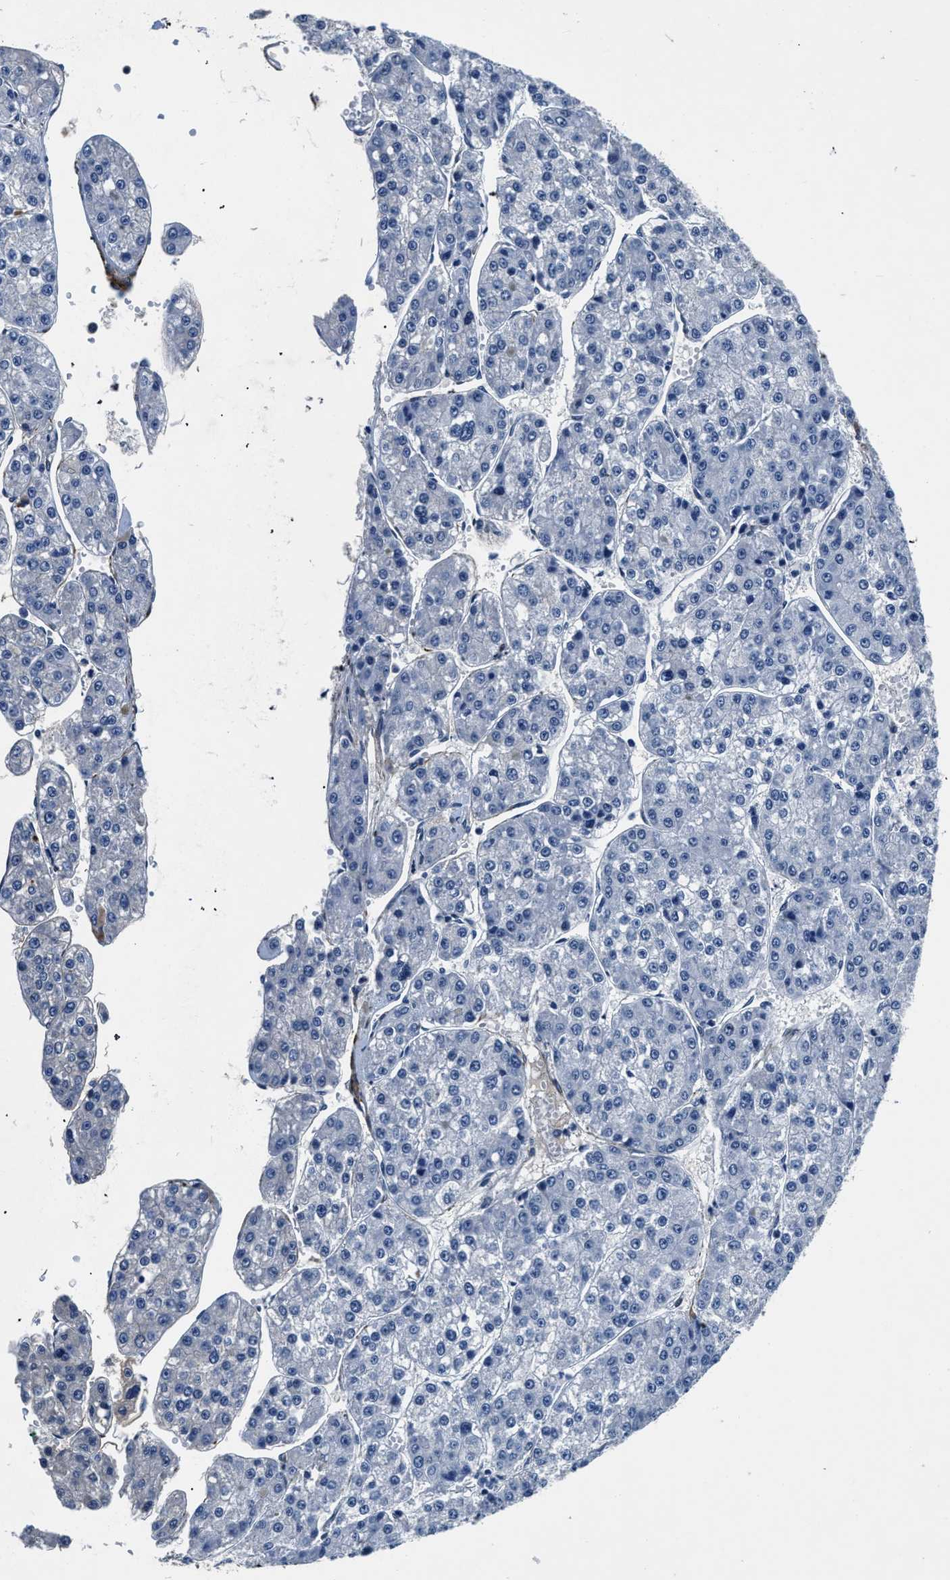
{"staining": {"intensity": "negative", "quantity": "none", "location": "none"}, "tissue": "liver cancer", "cell_type": "Tumor cells", "image_type": "cancer", "snomed": [{"axis": "morphology", "description": "Carcinoma, Hepatocellular, NOS"}, {"axis": "topography", "description": "Liver"}], "caption": "The immunohistochemistry (IHC) photomicrograph has no significant expression in tumor cells of liver hepatocellular carcinoma tissue.", "gene": "LANCL2", "patient": {"sex": "female", "age": 73}}